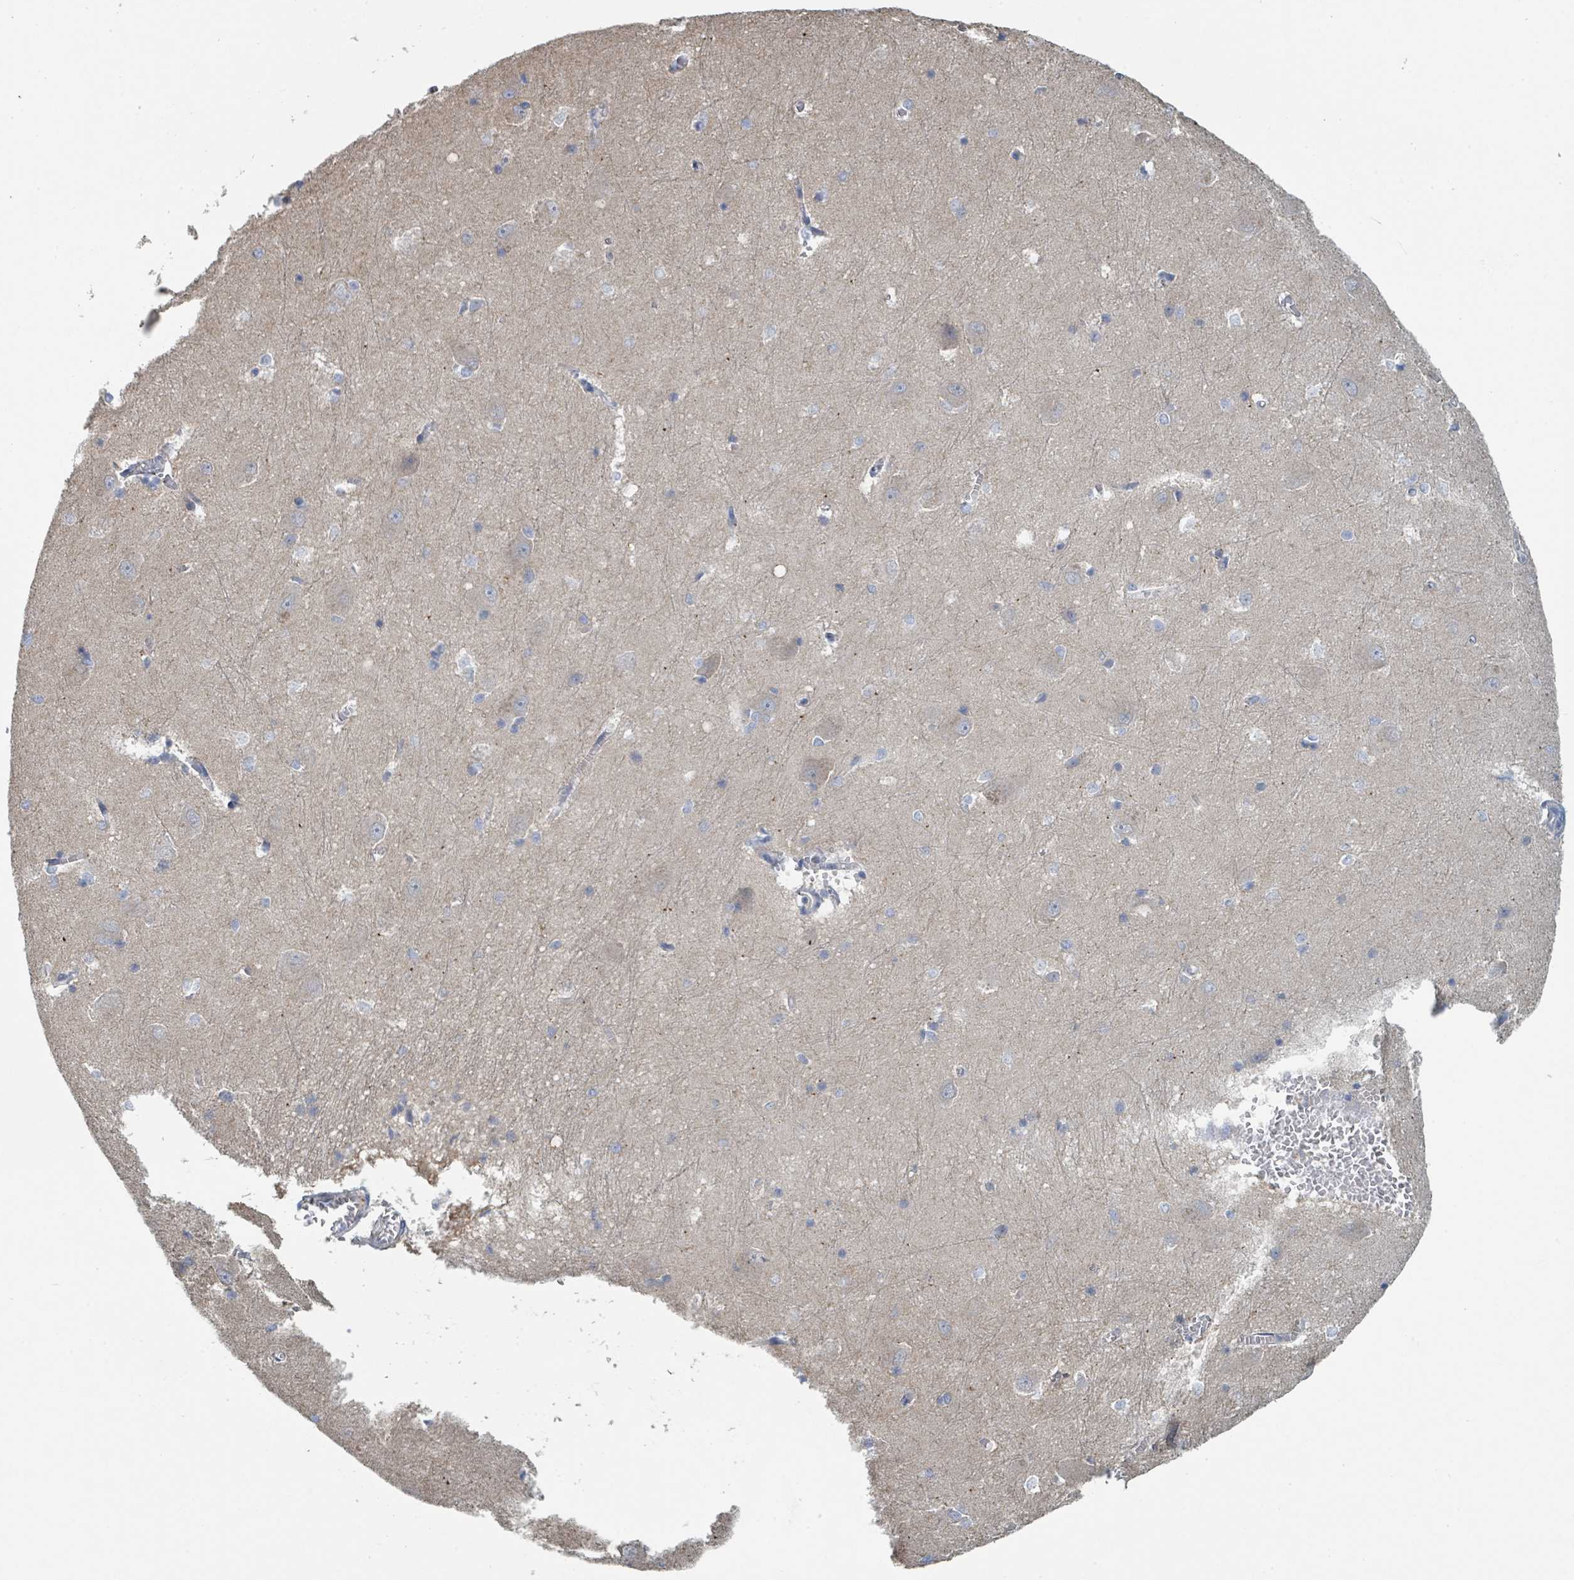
{"staining": {"intensity": "negative", "quantity": "none", "location": "none"}, "tissue": "hippocampus", "cell_type": "Glial cells", "image_type": "normal", "snomed": [{"axis": "morphology", "description": "Normal tissue, NOS"}, {"axis": "topography", "description": "Hippocampus"}], "caption": "Glial cells show no significant expression in benign hippocampus.", "gene": "LRRC42", "patient": {"sex": "female", "age": 64}}